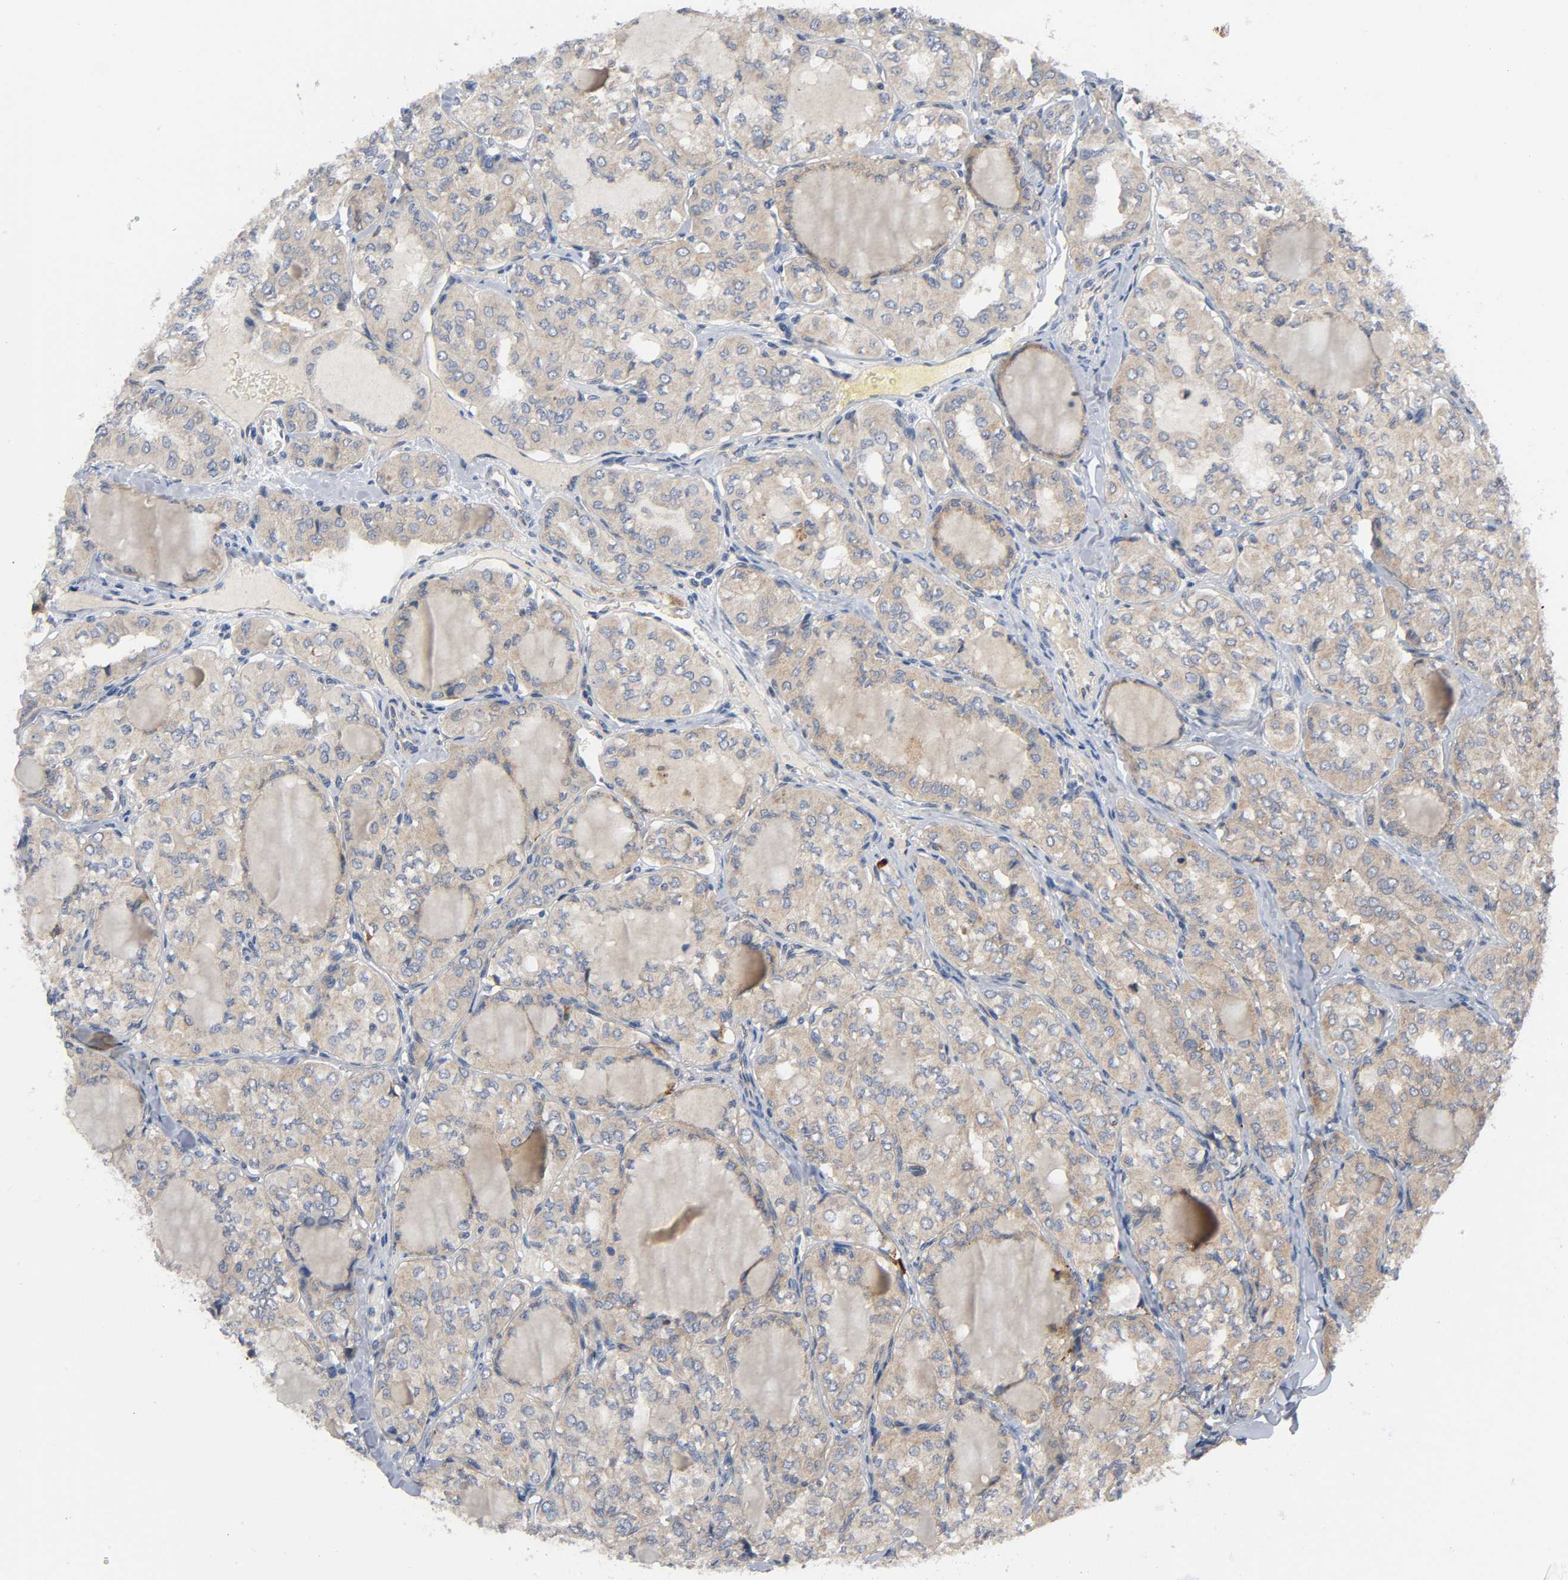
{"staining": {"intensity": "moderate", "quantity": ">75%", "location": "cytoplasmic/membranous"}, "tissue": "thyroid cancer", "cell_type": "Tumor cells", "image_type": "cancer", "snomed": [{"axis": "morphology", "description": "Papillary adenocarcinoma, NOS"}, {"axis": "topography", "description": "Thyroid gland"}], "caption": "An image of human papillary adenocarcinoma (thyroid) stained for a protein exhibits moderate cytoplasmic/membranous brown staining in tumor cells.", "gene": "HDAC6", "patient": {"sex": "male", "age": 20}}